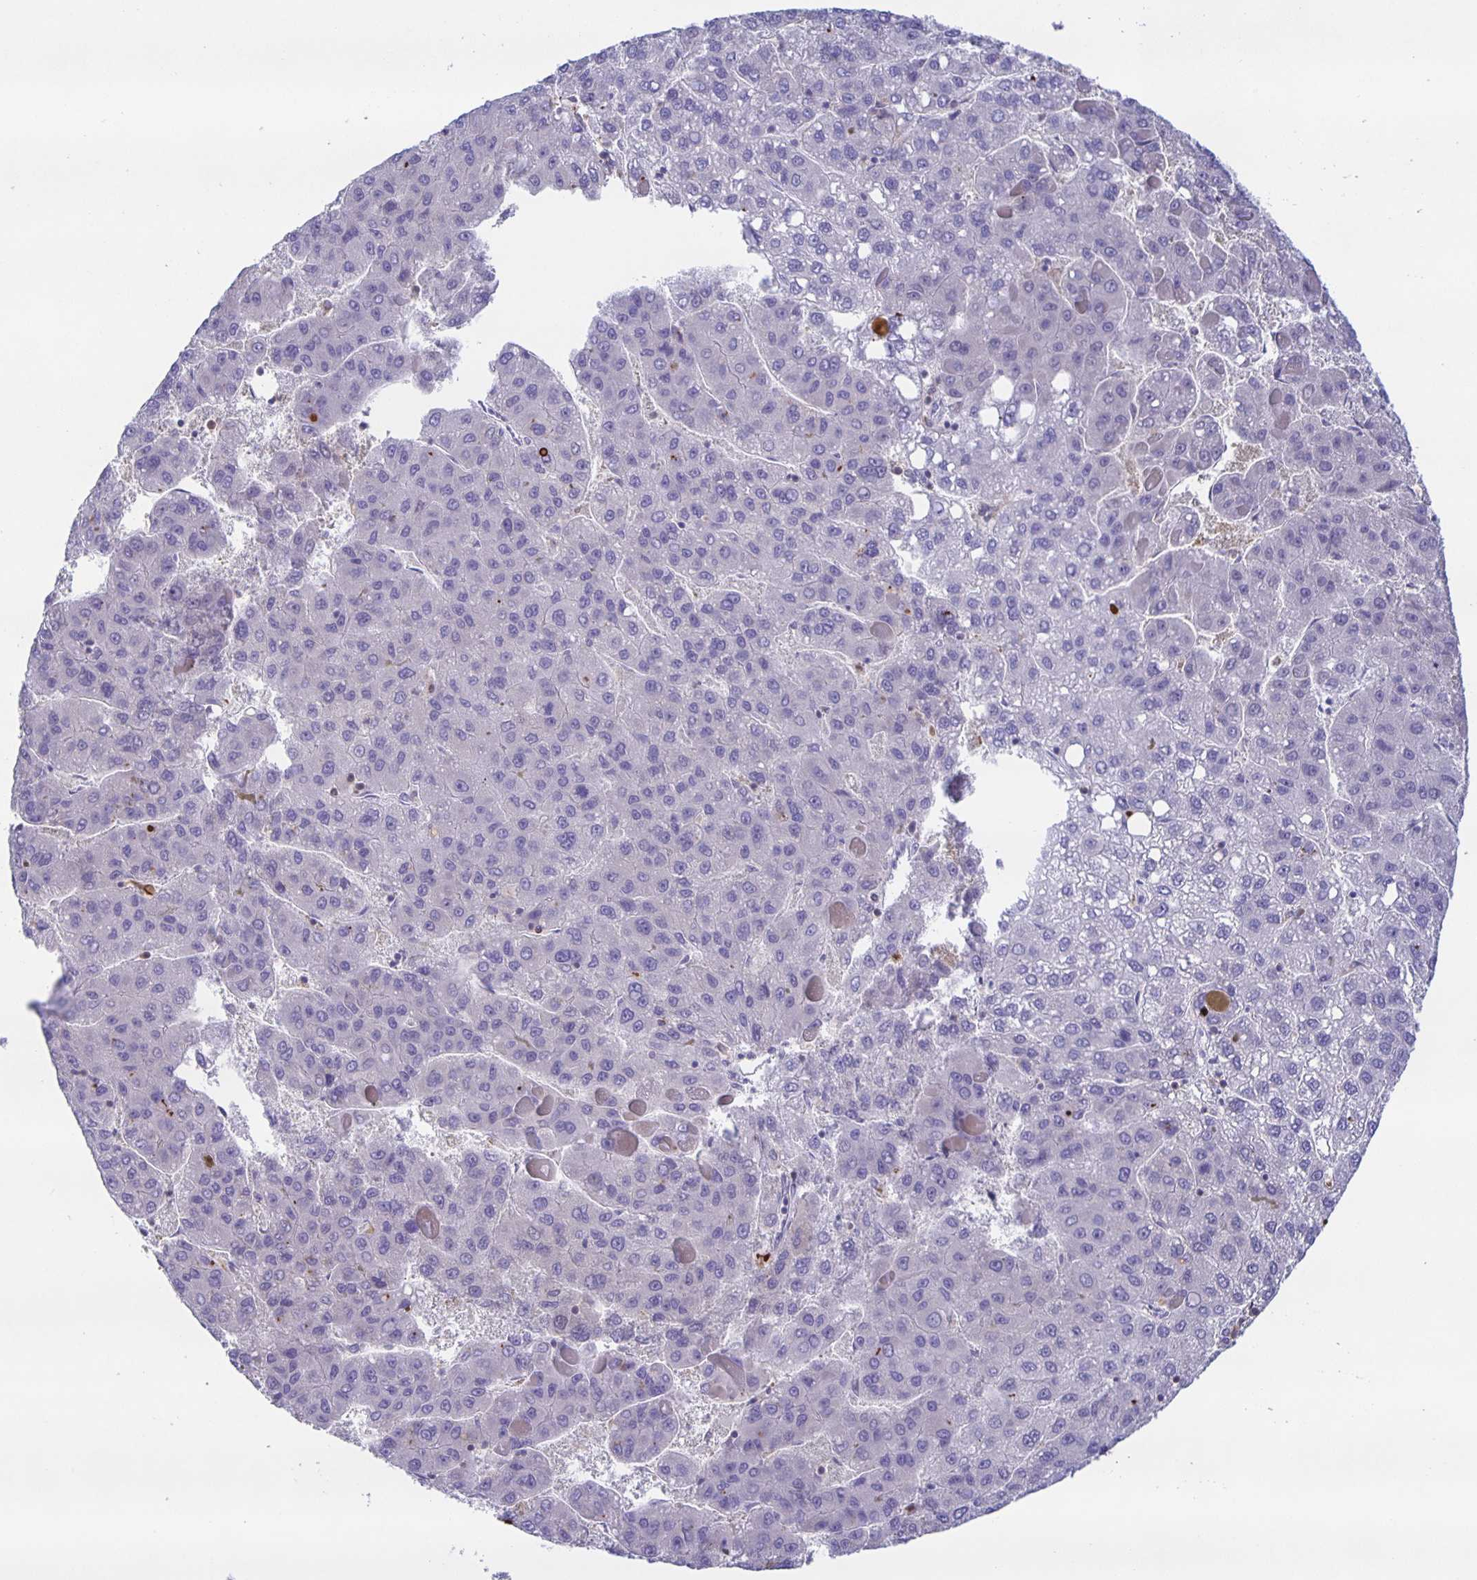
{"staining": {"intensity": "negative", "quantity": "none", "location": "none"}, "tissue": "liver cancer", "cell_type": "Tumor cells", "image_type": "cancer", "snomed": [{"axis": "morphology", "description": "Carcinoma, Hepatocellular, NOS"}, {"axis": "topography", "description": "Liver"}], "caption": "Liver hepatocellular carcinoma was stained to show a protein in brown. There is no significant positivity in tumor cells.", "gene": "MARCHF6", "patient": {"sex": "female", "age": 82}}